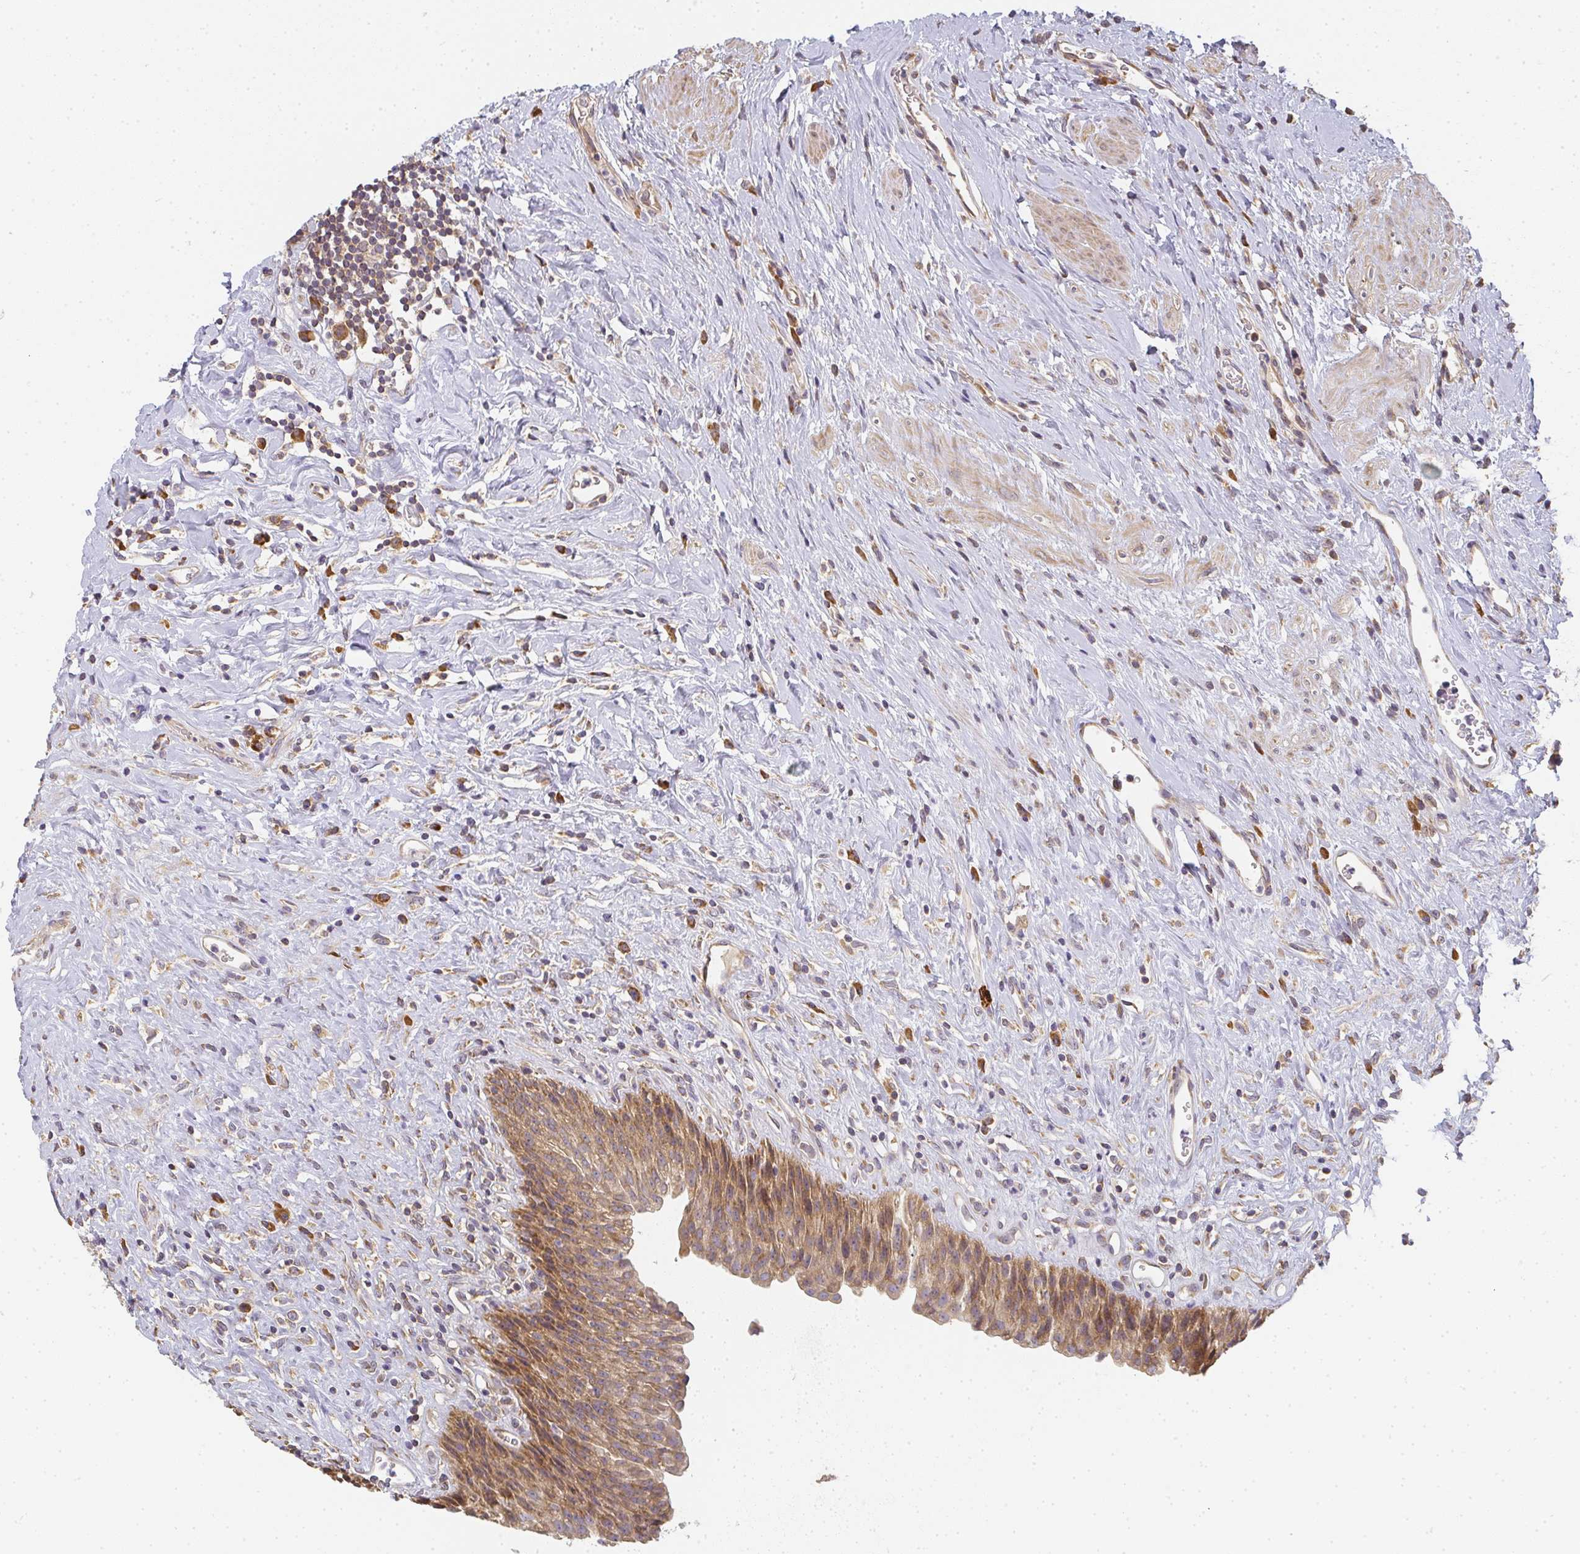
{"staining": {"intensity": "moderate", "quantity": ">75%", "location": "cytoplasmic/membranous"}, "tissue": "urinary bladder", "cell_type": "Urothelial cells", "image_type": "normal", "snomed": [{"axis": "morphology", "description": "Normal tissue, NOS"}, {"axis": "topography", "description": "Urinary bladder"}], "caption": "Immunohistochemistry (IHC) photomicrograph of normal urinary bladder: human urinary bladder stained using immunohistochemistry shows medium levels of moderate protein expression localized specifically in the cytoplasmic/membranous of urothelial cells, appearing as a cytoplasmic/membranous brown color.", "gene": "SLC35B3", "patient": {"sex": "female", "age": 56}}